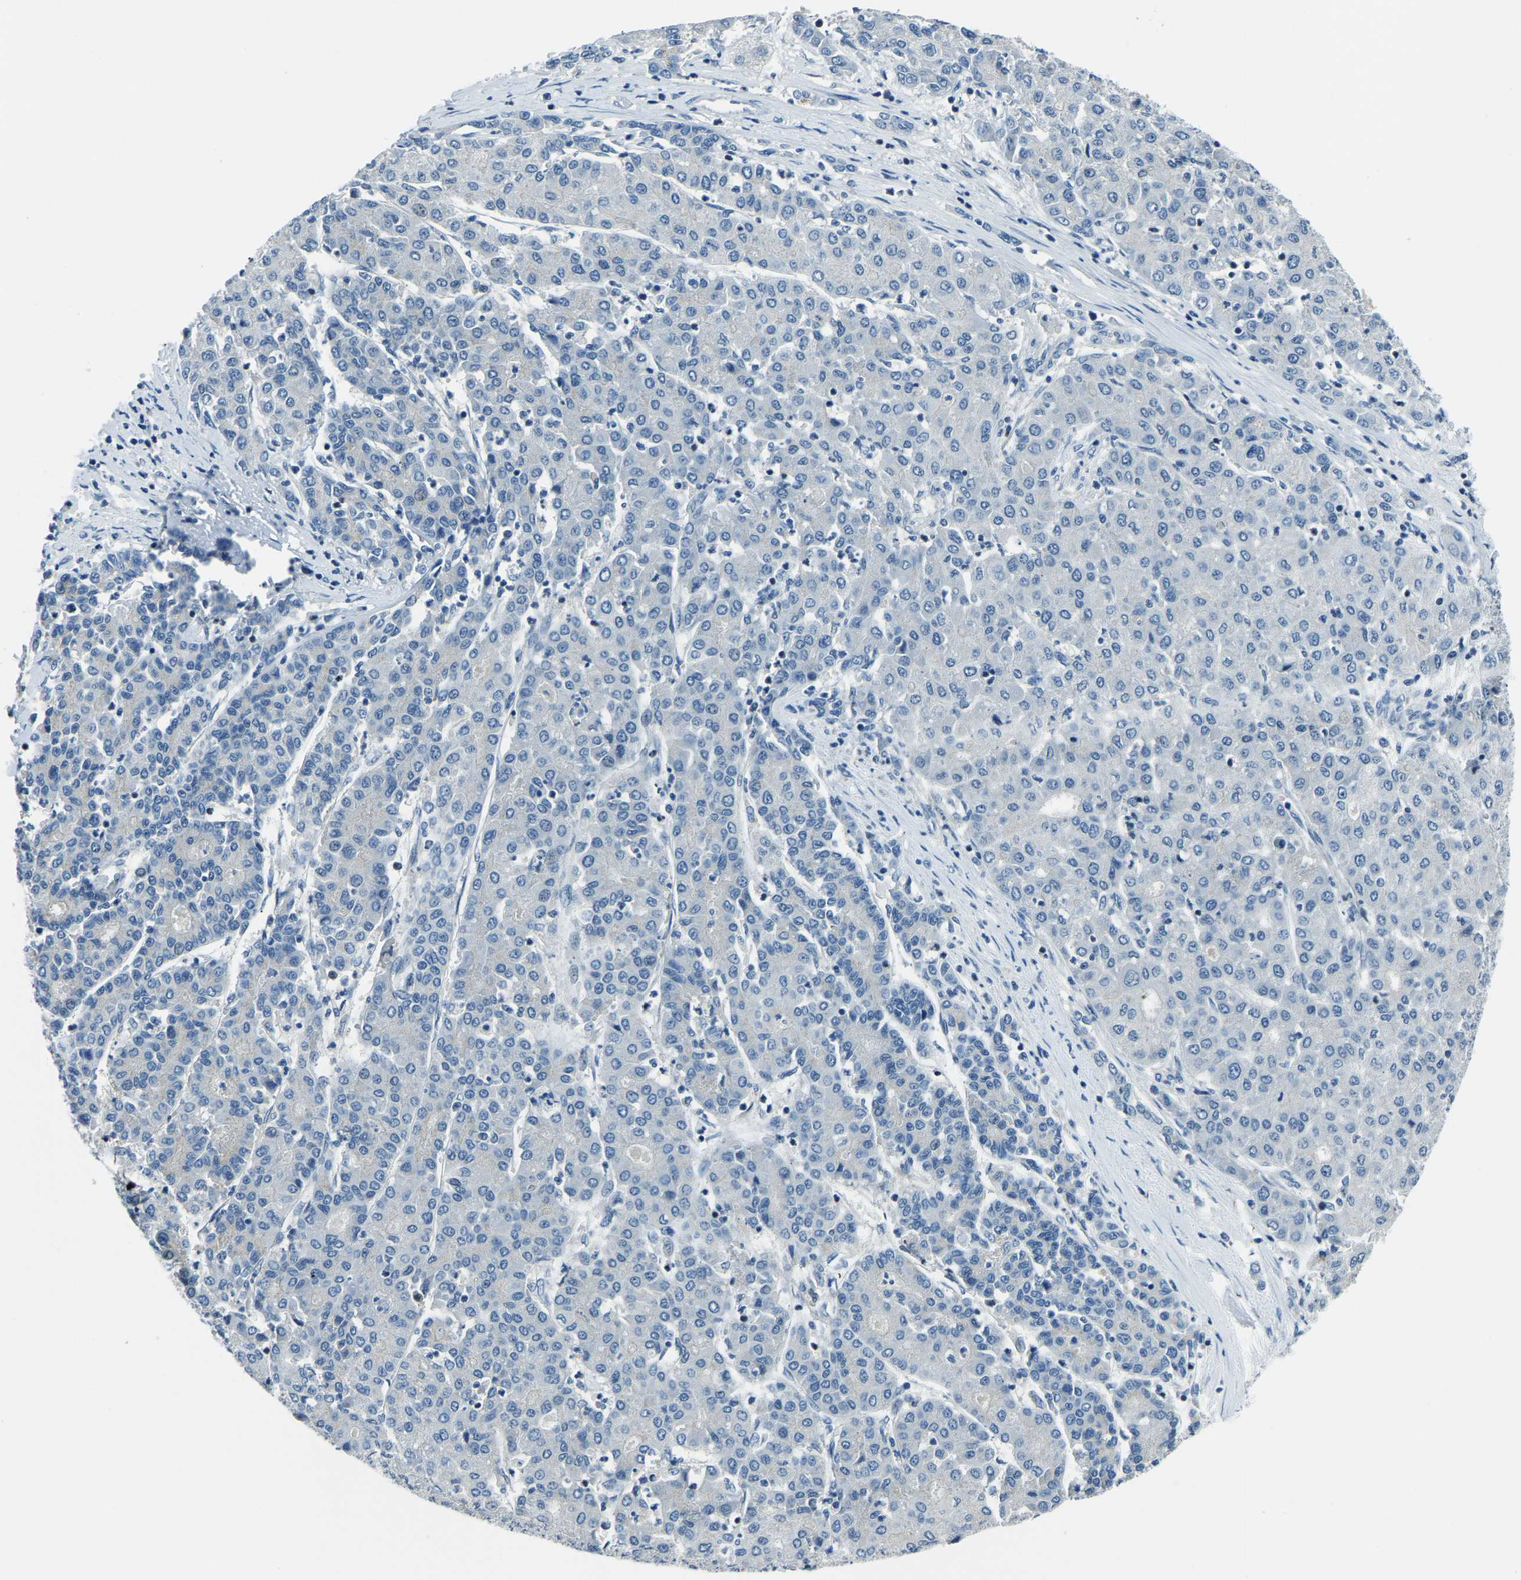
{"staining": {"intensity": "negative", "quantity": "none", "location": "none"}, "tissue": "liver cancer", "cell_type": "Tumor cells", "image_type": "cancer", "snomed": [{"axis": "morphology", "description": "Carcinoma, Hepatocellular, NOS"}, {"axis": "topography", "description": "Liver"}], "caption": "This is an IHC histopathology image of human liver cancer. There is no staining in tumor cells.", "gene": "RRP1", "patient": {"sex": "male", "age": 65}}